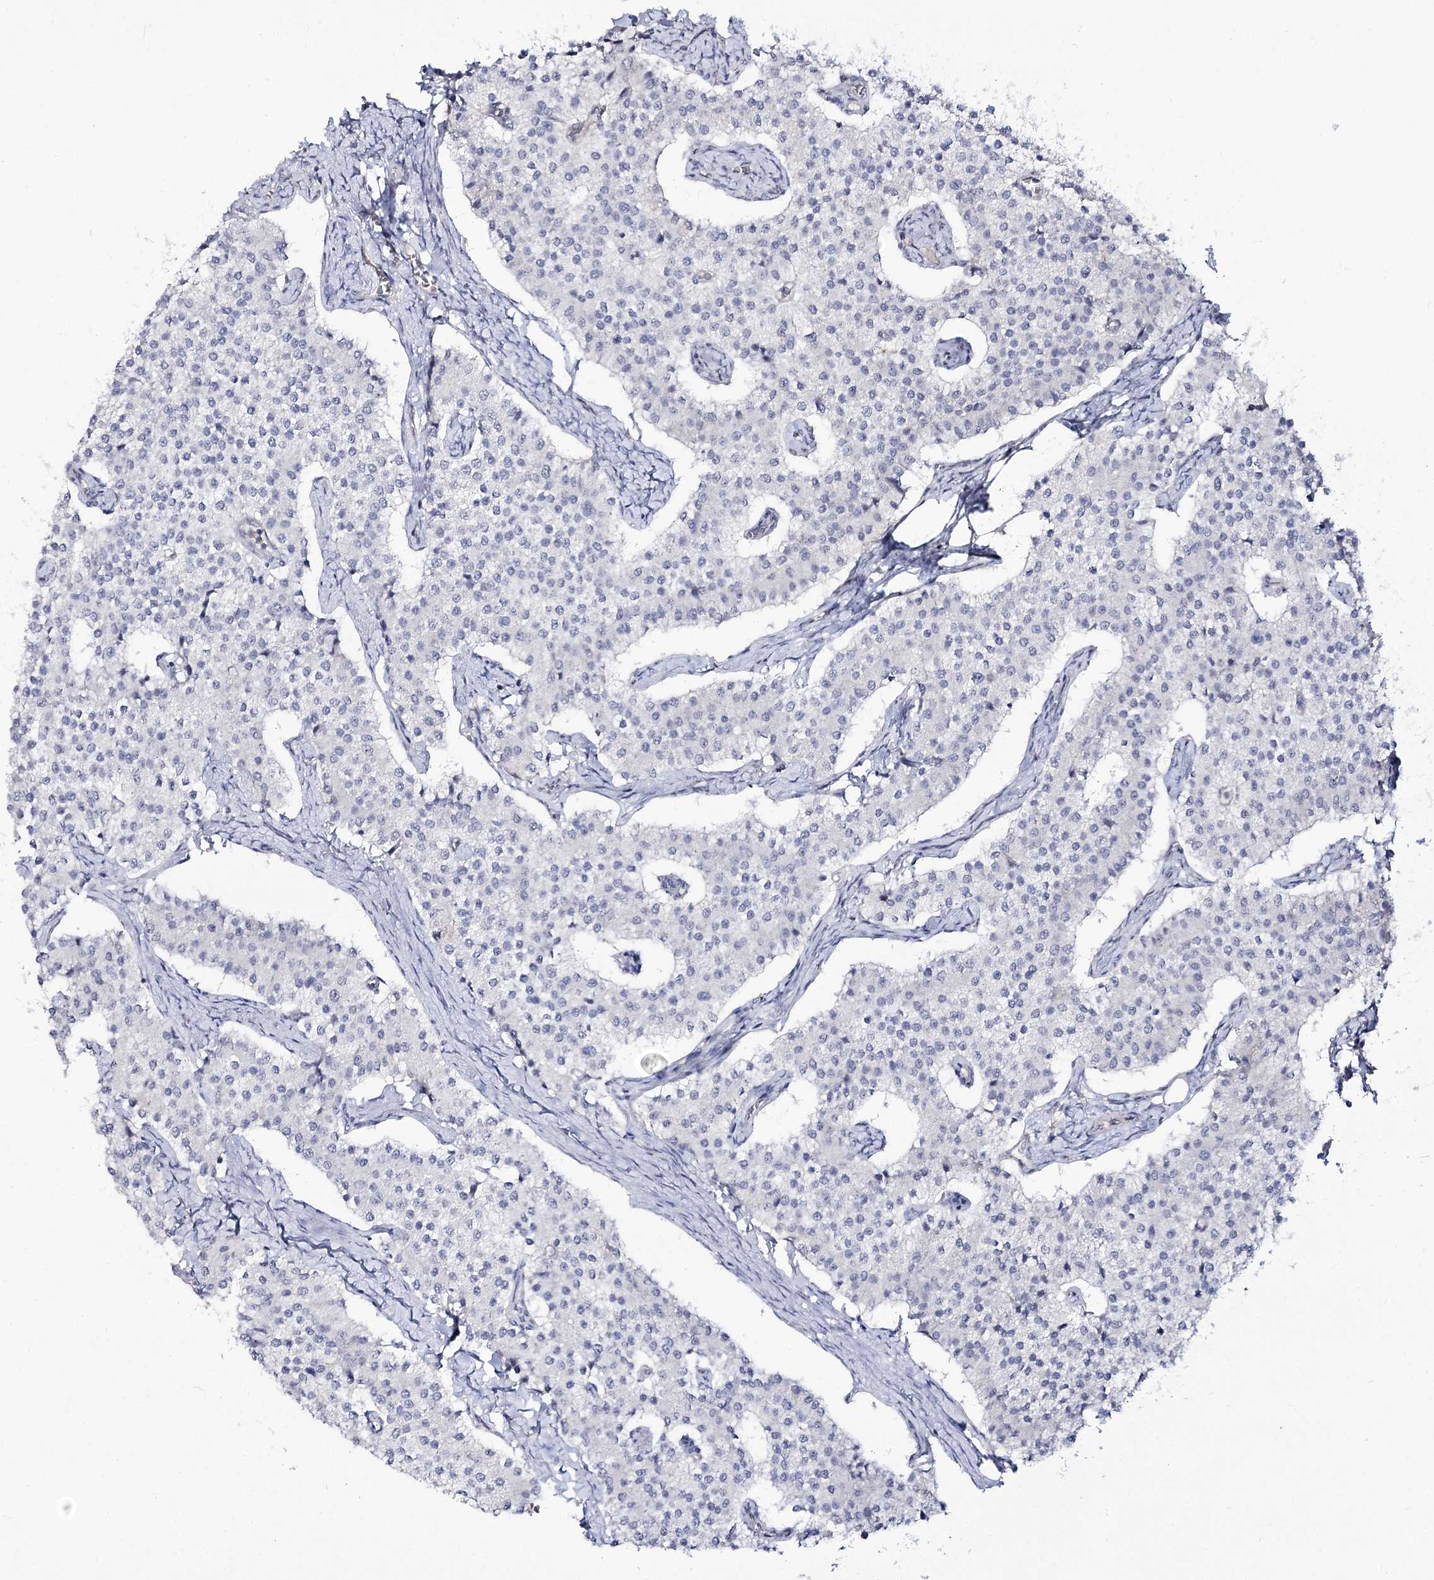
{"staining": {"intensity": "negative", "quantity": "none", "location": "none"}, "tissue": "carcinoid", "cell_type": "Tumor cells", "image_type": "cancer", "snomed": [{"axis": "morphology", "description": "Carcinoid, malignant, NOS"}, {"axis": "topography", "description": "Colon"}], "caption": "Malignant carcinoid stained for a protein using immunohistochemistry displays no expression tumor cells.", "gene": "RRP9", "patient": {"sex": "female", "age": 52}}